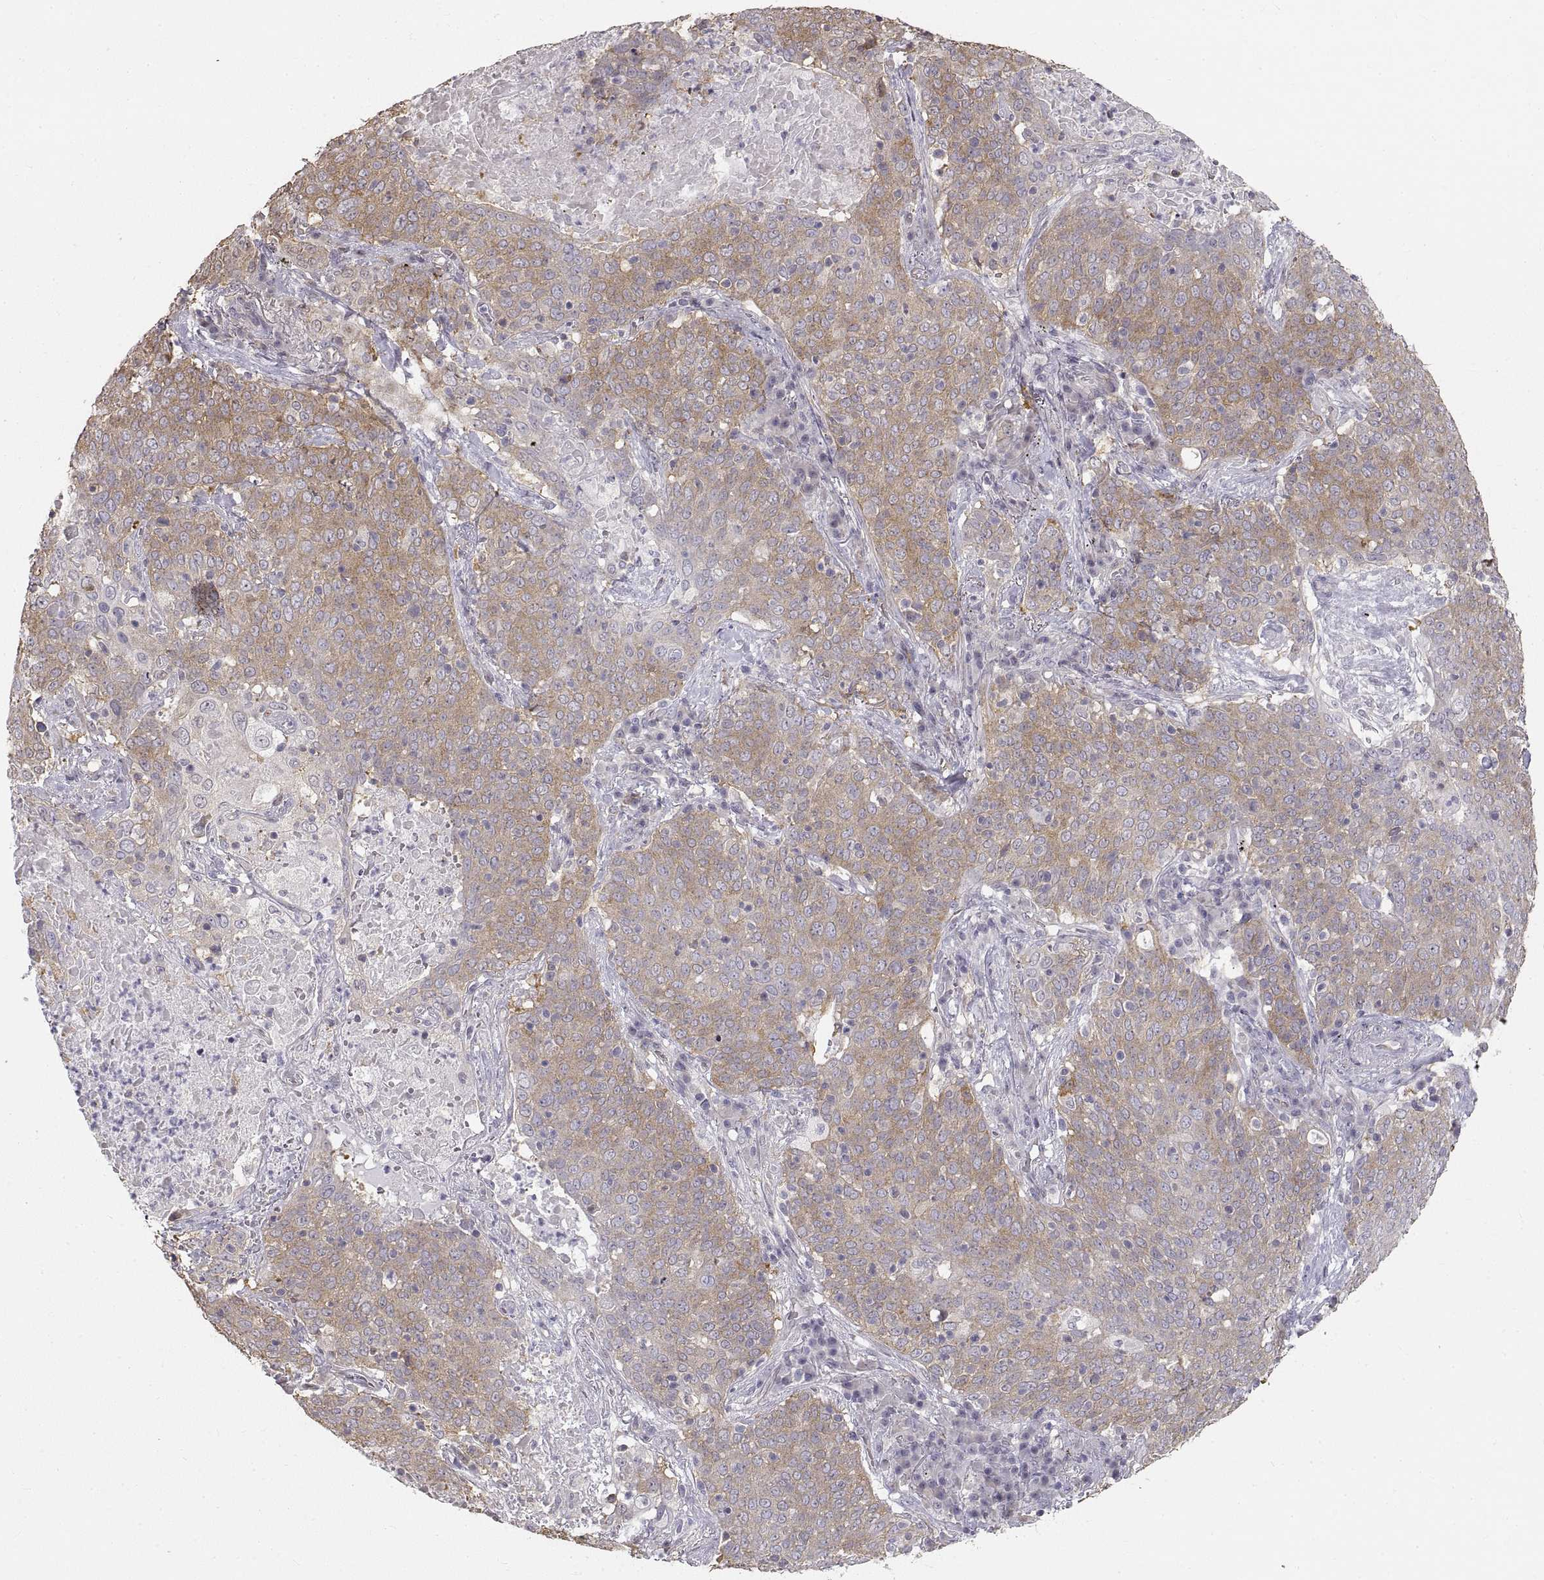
{"staining": {"intensity": "moderate", "quantity": "<25%", "location": "cytoplasmic/membranous"}, "tissue": "lung cancer", "cell_type": "Tumor cells", "image_type": "cancer", "snomed": [{"axis": "morphology", "description": "Squamous cell carcinoma, NOS"}, {"axis": "topography", "description": "Lung"}], "caption": "Tumor cells exhibit low levels of moderate cytoplasmic/membranous staining in about <25% of cells in lung squamous cell carcinoma.", "gene": "HSP90AB1", "patient": {"sex": "male", "age": 82}}